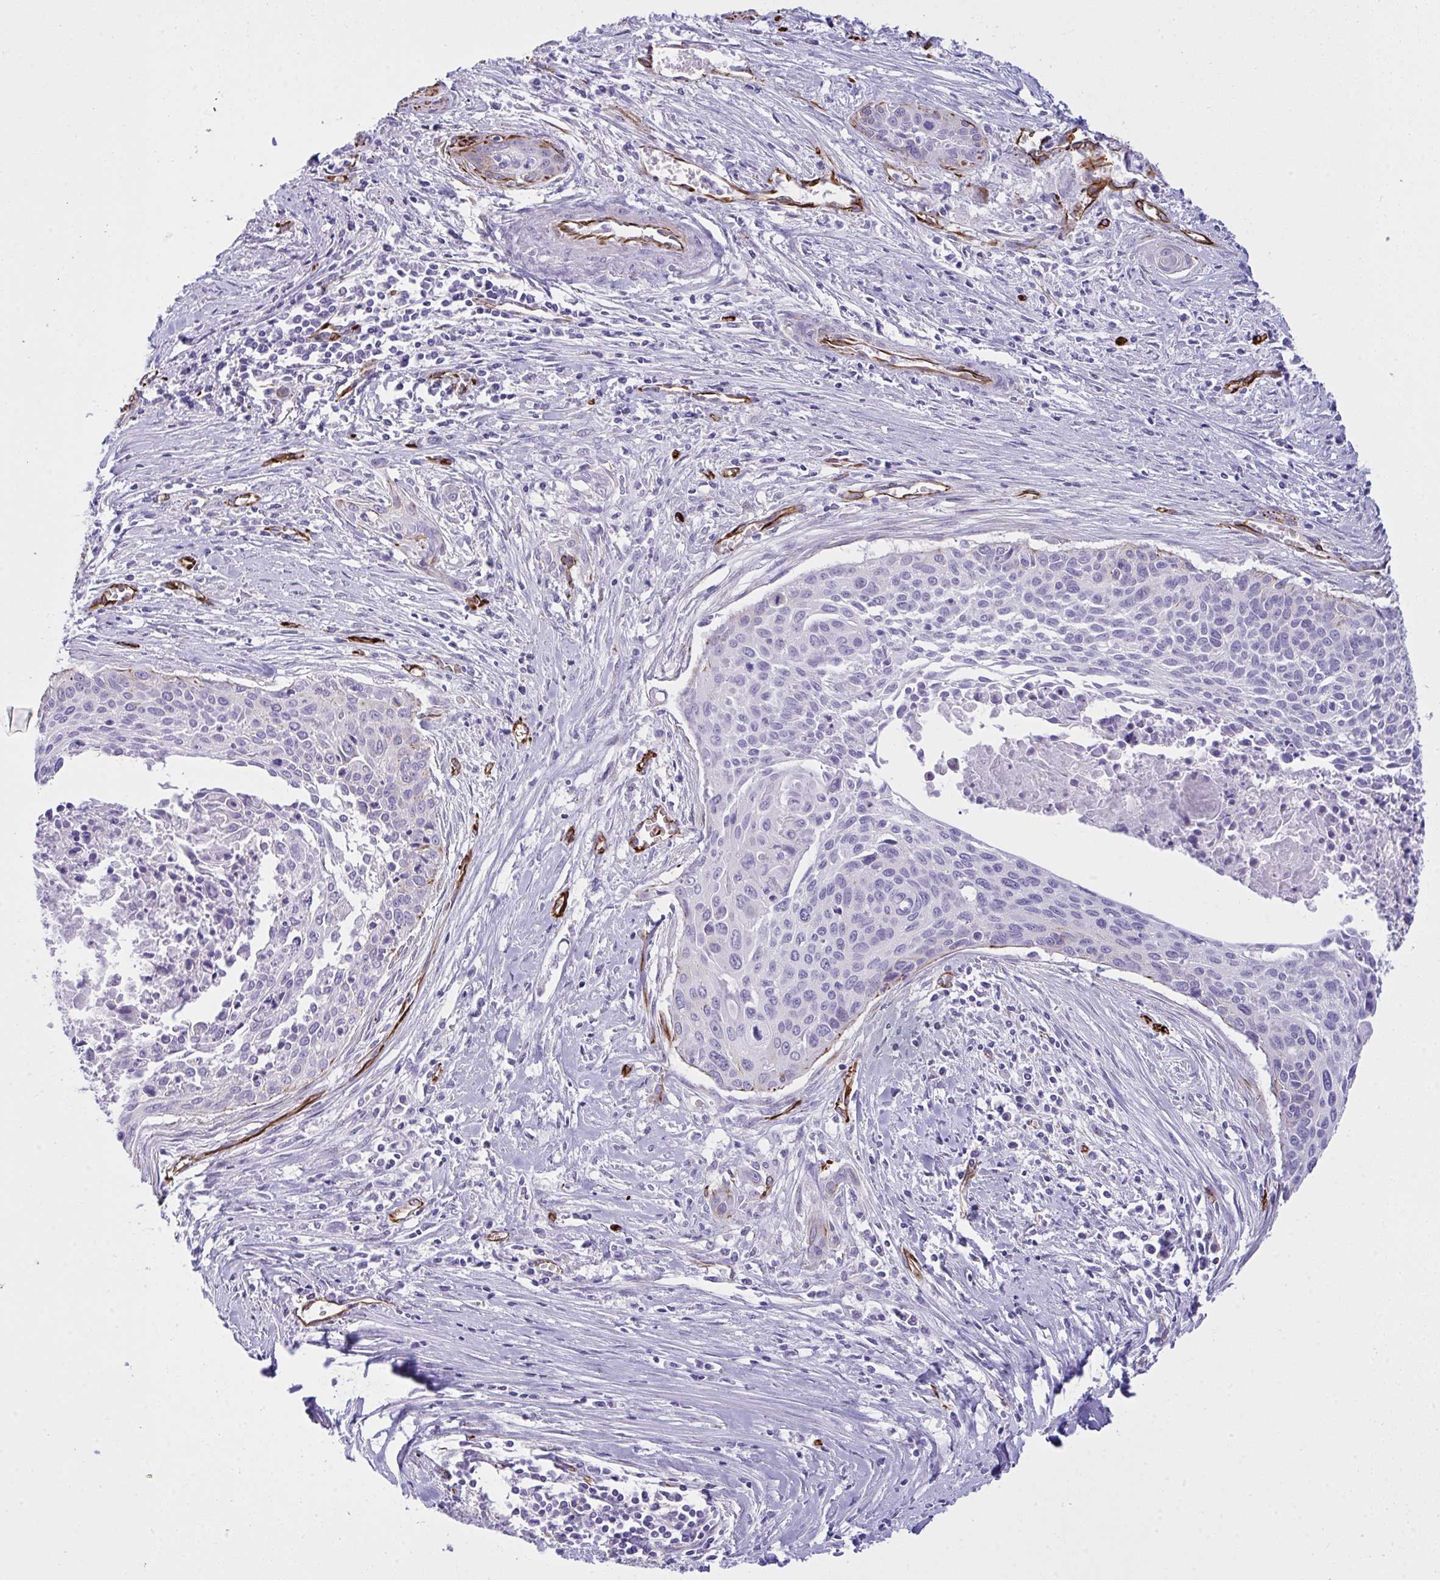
{"staining": {"intensity": "negative", "quantity": "none", "location": "none"}, "tissue": "cervical cancer", "cell_type": "Tumor cells", "image_type": "cancer", "snomed": [{"axis": "morphology", "description": "Squamous cell carcinoma, NOS"}, {"axis": "topography", "description": "Cervix"}], "caption": "This is an immunohistochemistry (IHC) image of human cervical cancer (squamous cell carcinoma). There is no staining in tumor cells.", "gene": "SLC35B1", "patient": {"sex": "female", "age": 55}}